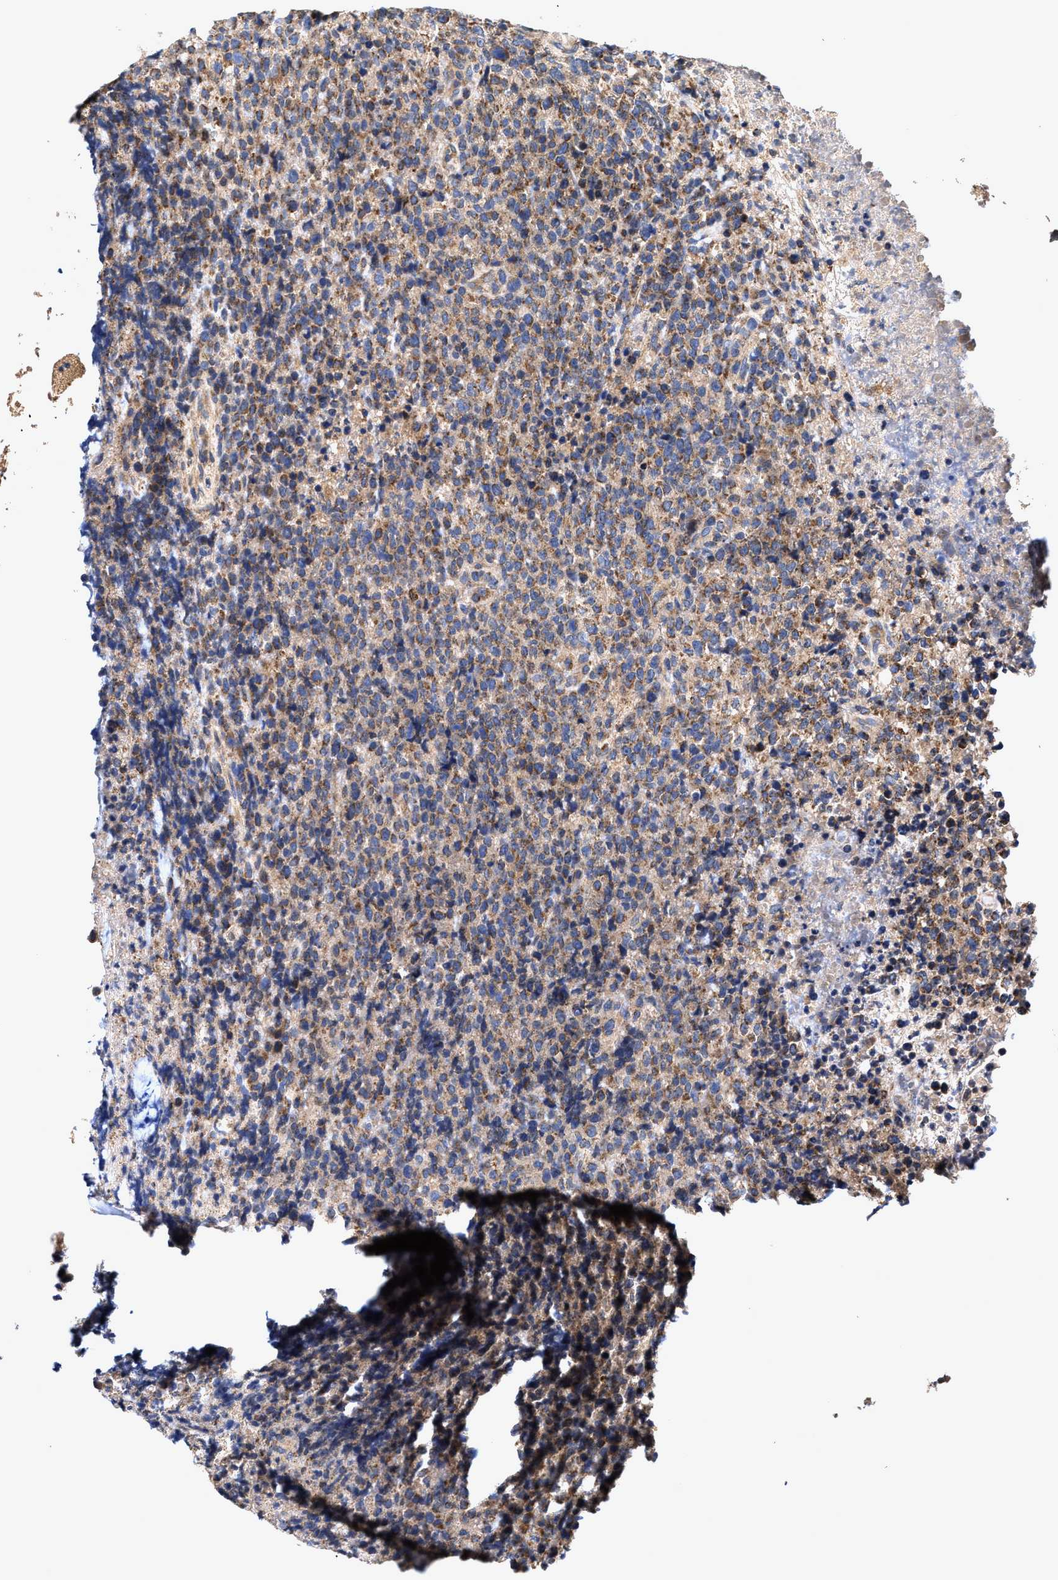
{"staining": {"intensity": "moderate", "quantity": "<25%", "location": "cytoplasmic/membranous"}, "tissue": "lymphoma", "cell_type": "Tumor cells", "image_type": "cancer", "snomed": [{"axis": "morphology", "description": "Malignant lymphoma, non-Hodgkin's type, Low grade"}, {"axis": "topography", "description": "Lymph node"}], "caption": "The micrograph reveals staining of lymphoma, revealing moderate cytoplasmic/membranous protein staining (brown color) within tumor cells.", "gene": "EFNA4", "patient": {"sex": "male", "age": 66}}